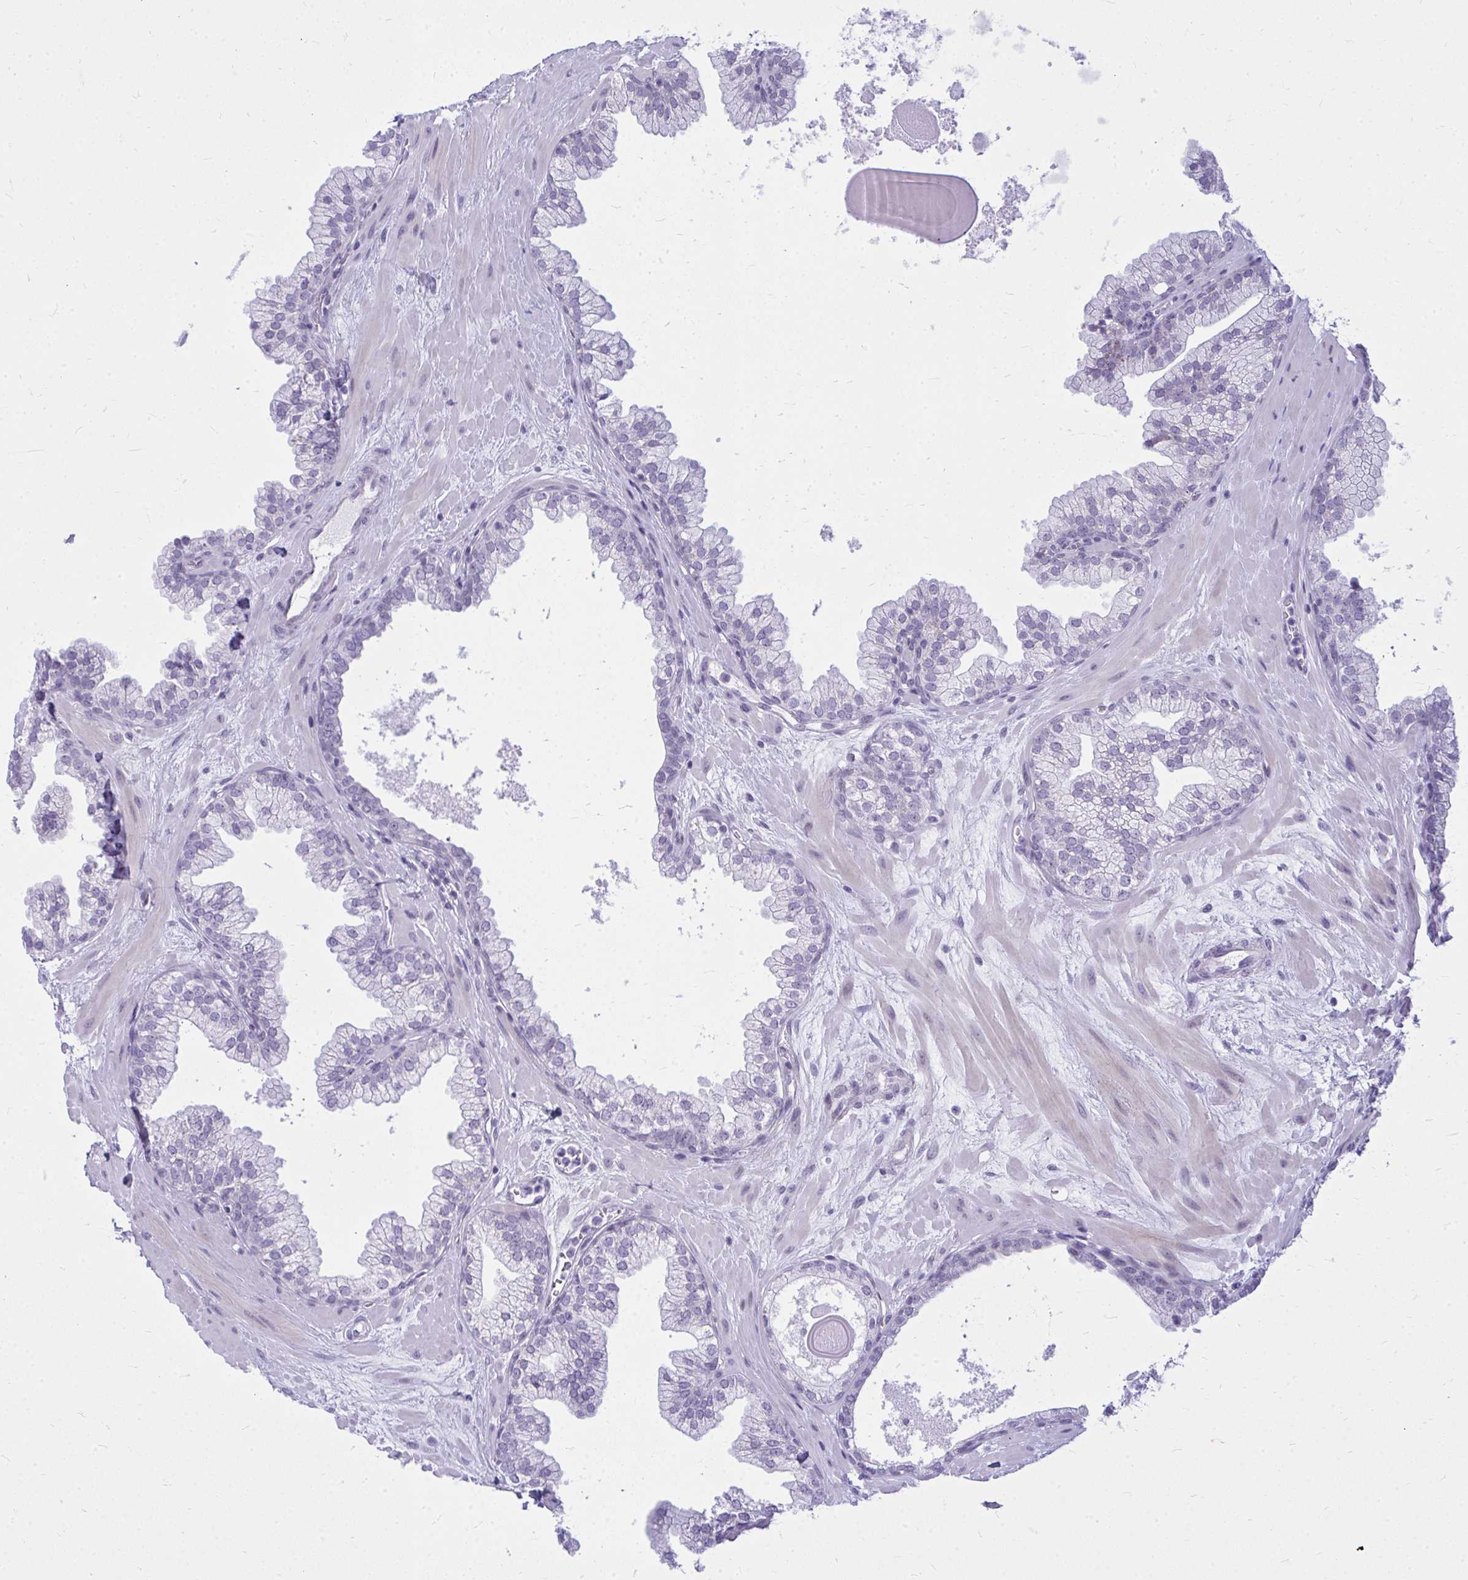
{"staining": {"intensity": "negative", "quantity": "none", "location": "none"}, "tissue": "prostate", "cell_type": "Glandular cells", "image_type": "normal", "snomed": [{"axis": "morphology", "description": "Normal tissue, NOS"}, {"axis": "topography", "description": "Prostate"}, {"axis": "topography", "description": "Peripheral nerve tissue"}], "caption": "This is an IHC histopathology image of benign human prostate. There is no staining in glandular cells.", "gene": "ZSCAN25", "patient": {"sex": "male", "age": 61}}